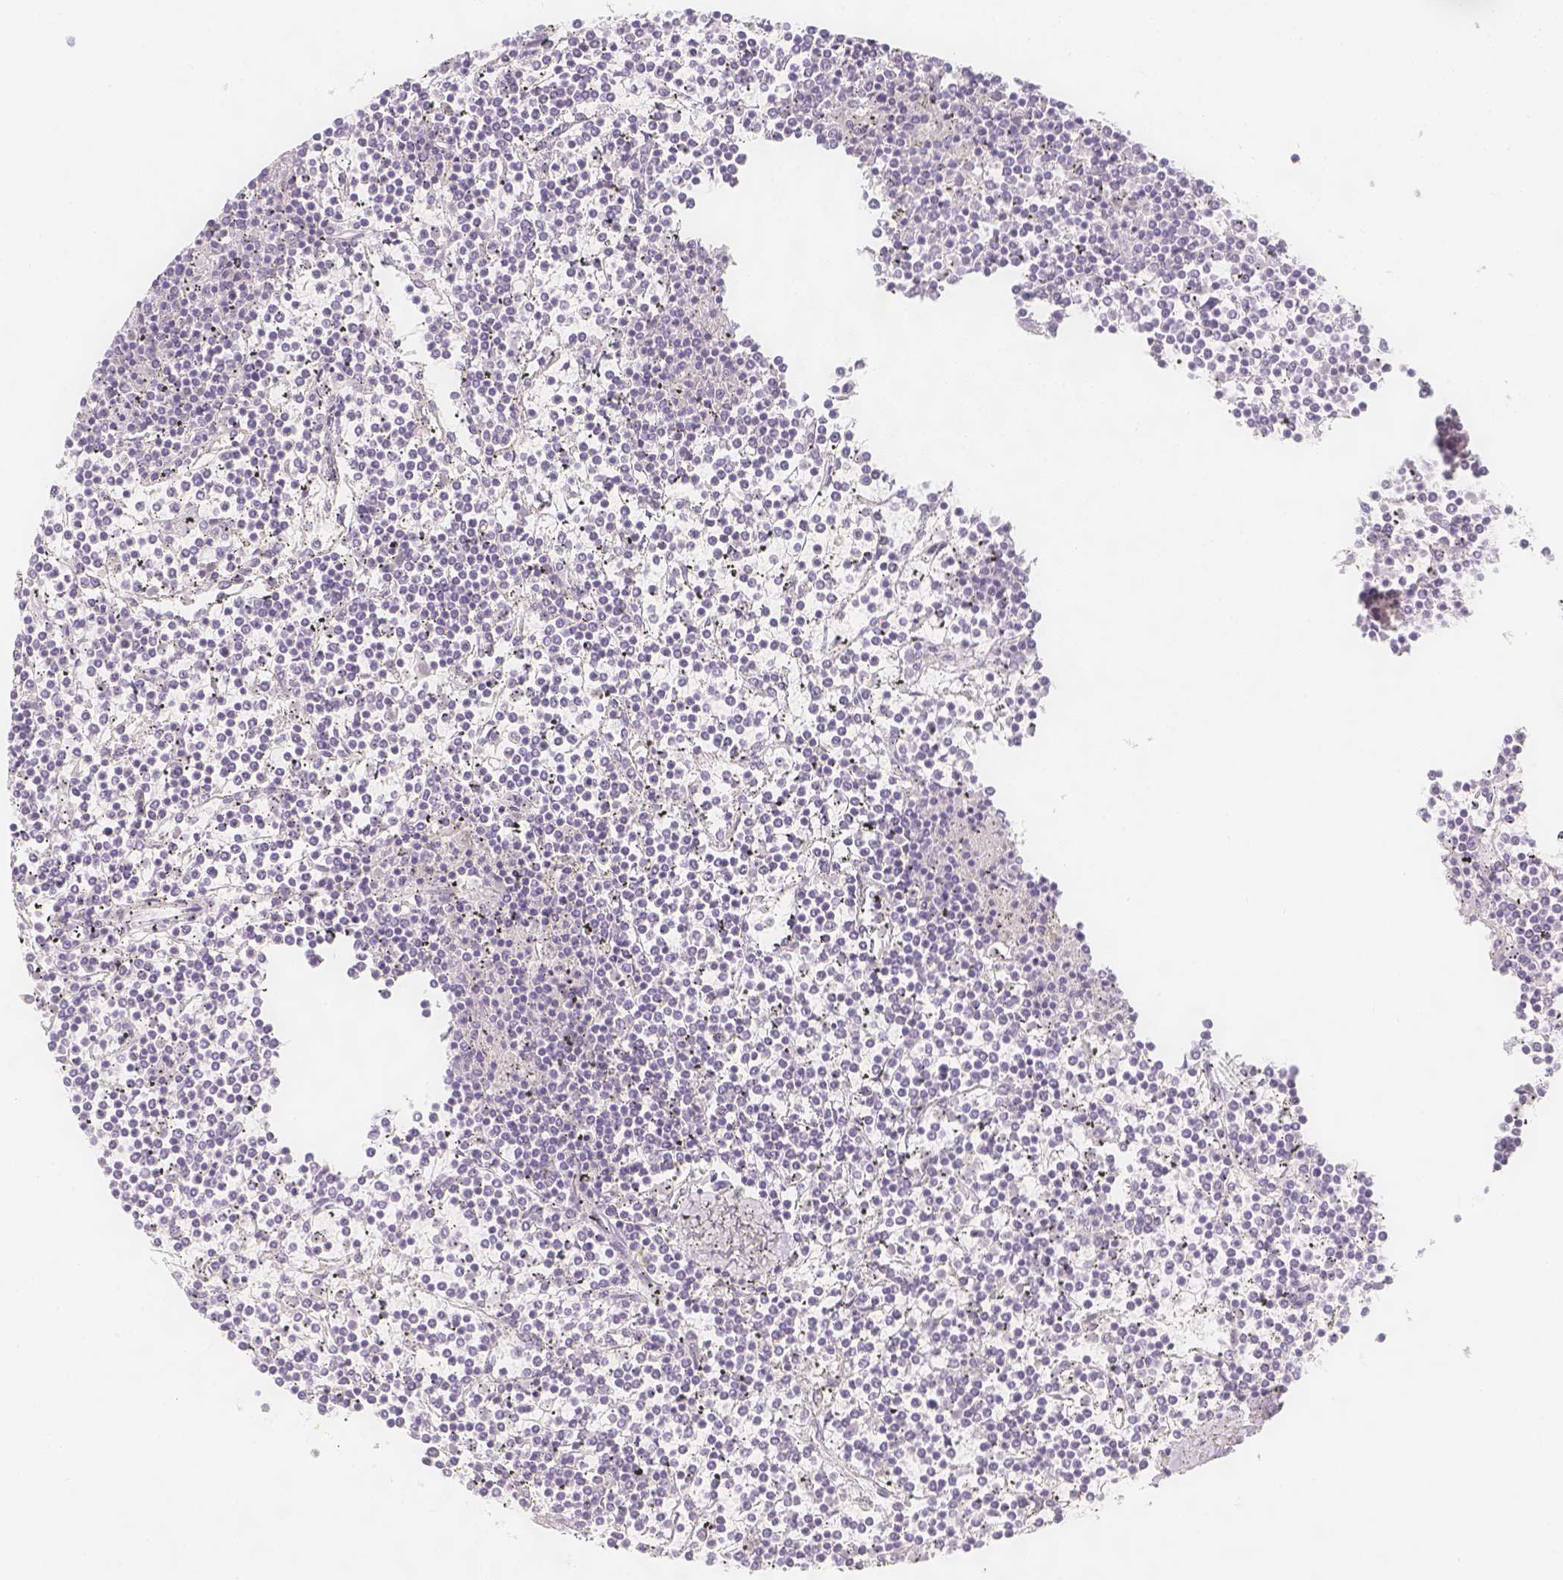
{"staining": {"intensity": "negative", "quantity": "none", "location": "none"}, "tissue": "lymphoma", "cell_type": "Tumor cells", "image_type": "cancer", "snomed": [{"axis": "morphology", "description": "Malignant lymphoma, non-Hodgkin's type, Low grade"}, {"axis": "topography", "description": "Spleen"}], "caption": "An image of lymphoma stained for a protein demonstrates no brown staining in tumor cells.", "gene": "SLC18A1", "patient": {"sex": "female", "age": 19}}